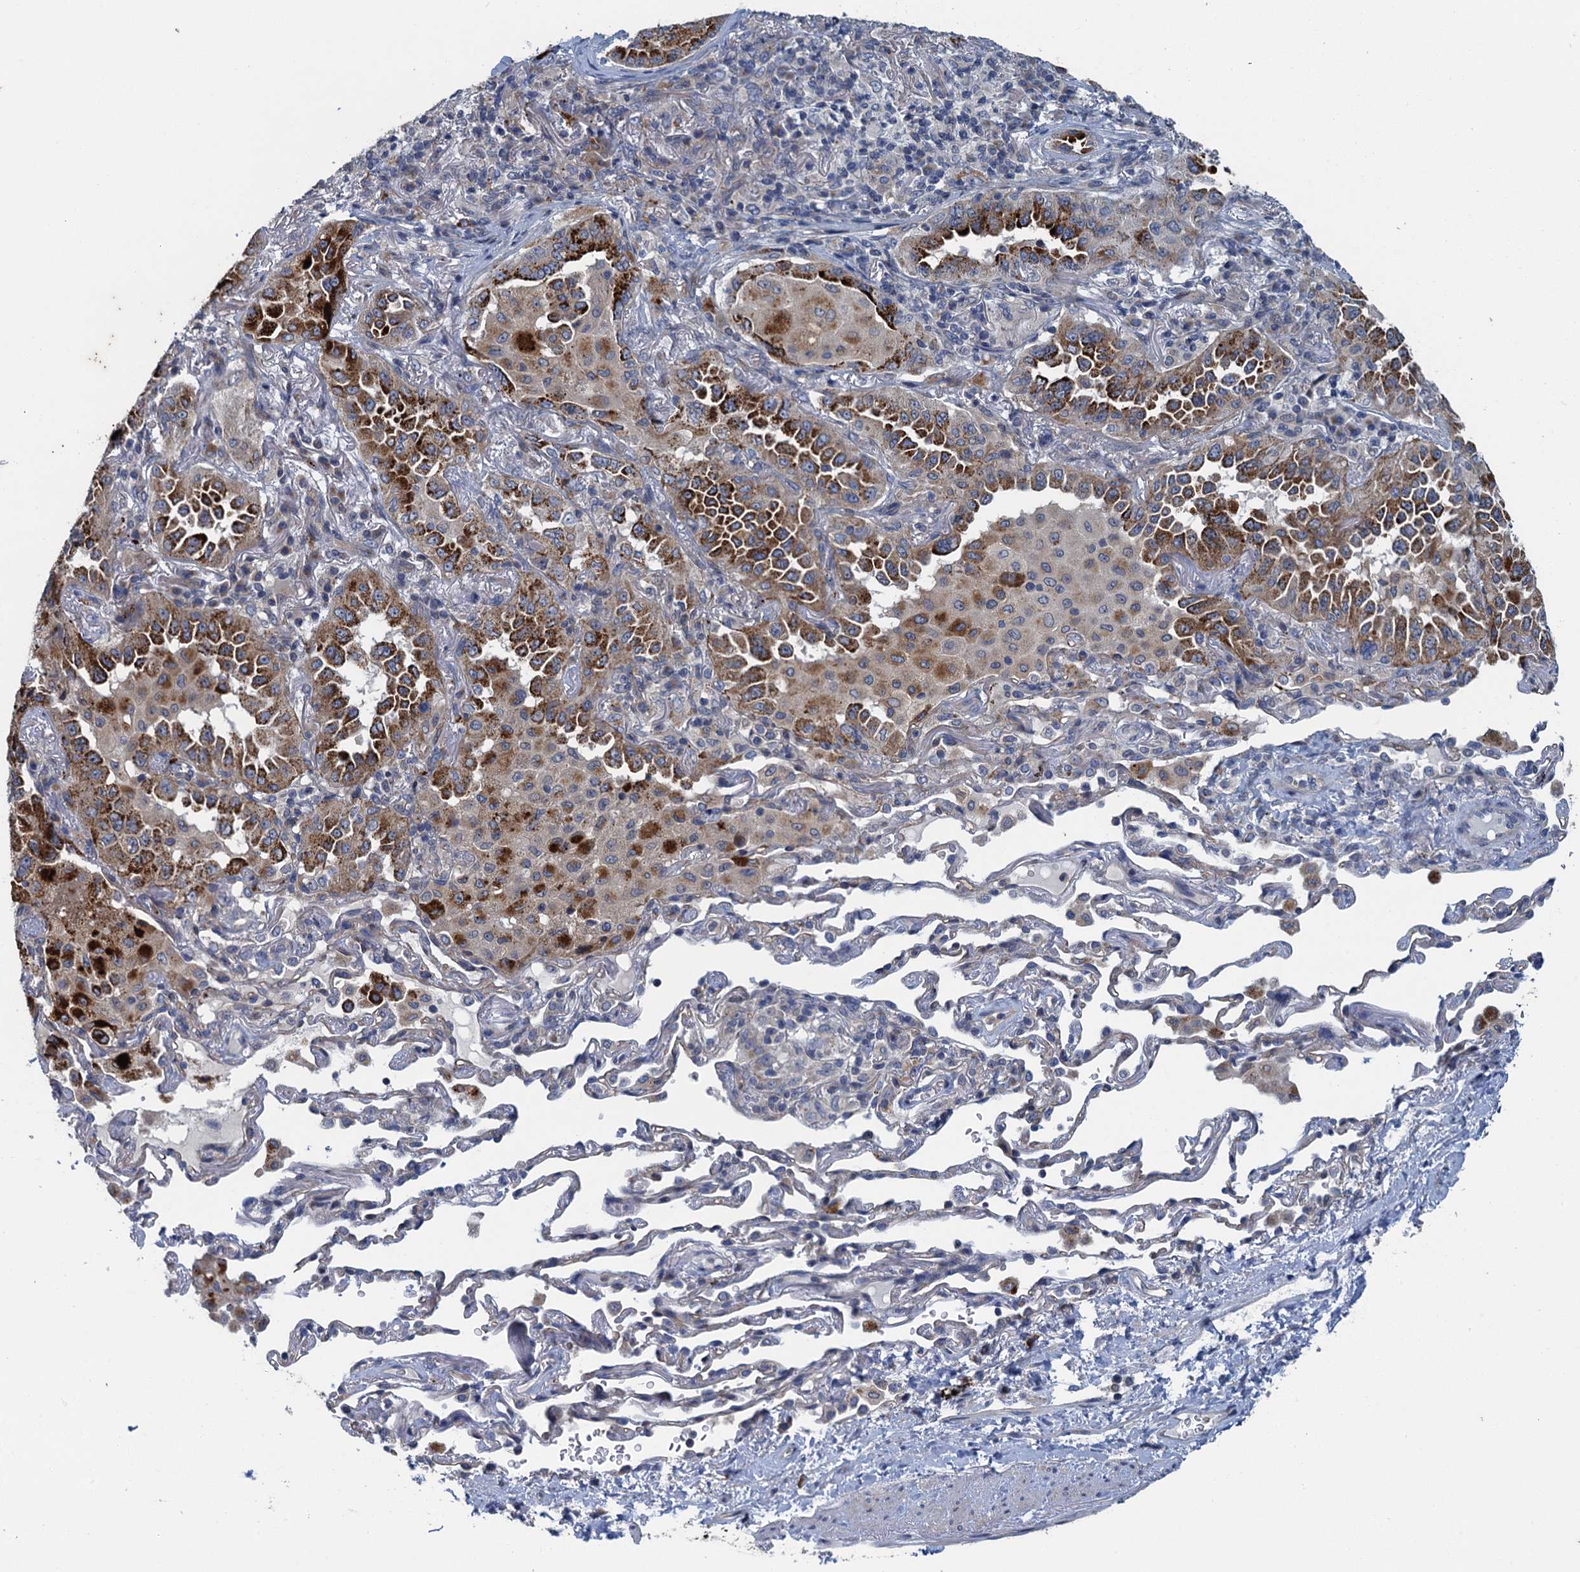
{"staining": {"intensity": "strong", "quantity": ">75%", "location": "cytoplasmic/membranous"}, "tissue": "lung cancer", "cell_type": "Tumor cells", "image_type": "cancer", "snomed": [{"axis": "morphology", "description": "Adenocarcinoma, NOS"}, {"axis": "topography", "description": "Lung"}], "caption": "Protein expression analysis of human lung adenocarcinoma reveals strong cytoplasmic/membranous staining in about >75% of tumor cells.", "gene": "KBTBD8", "patient": {"sex": "female", "age": 69}}